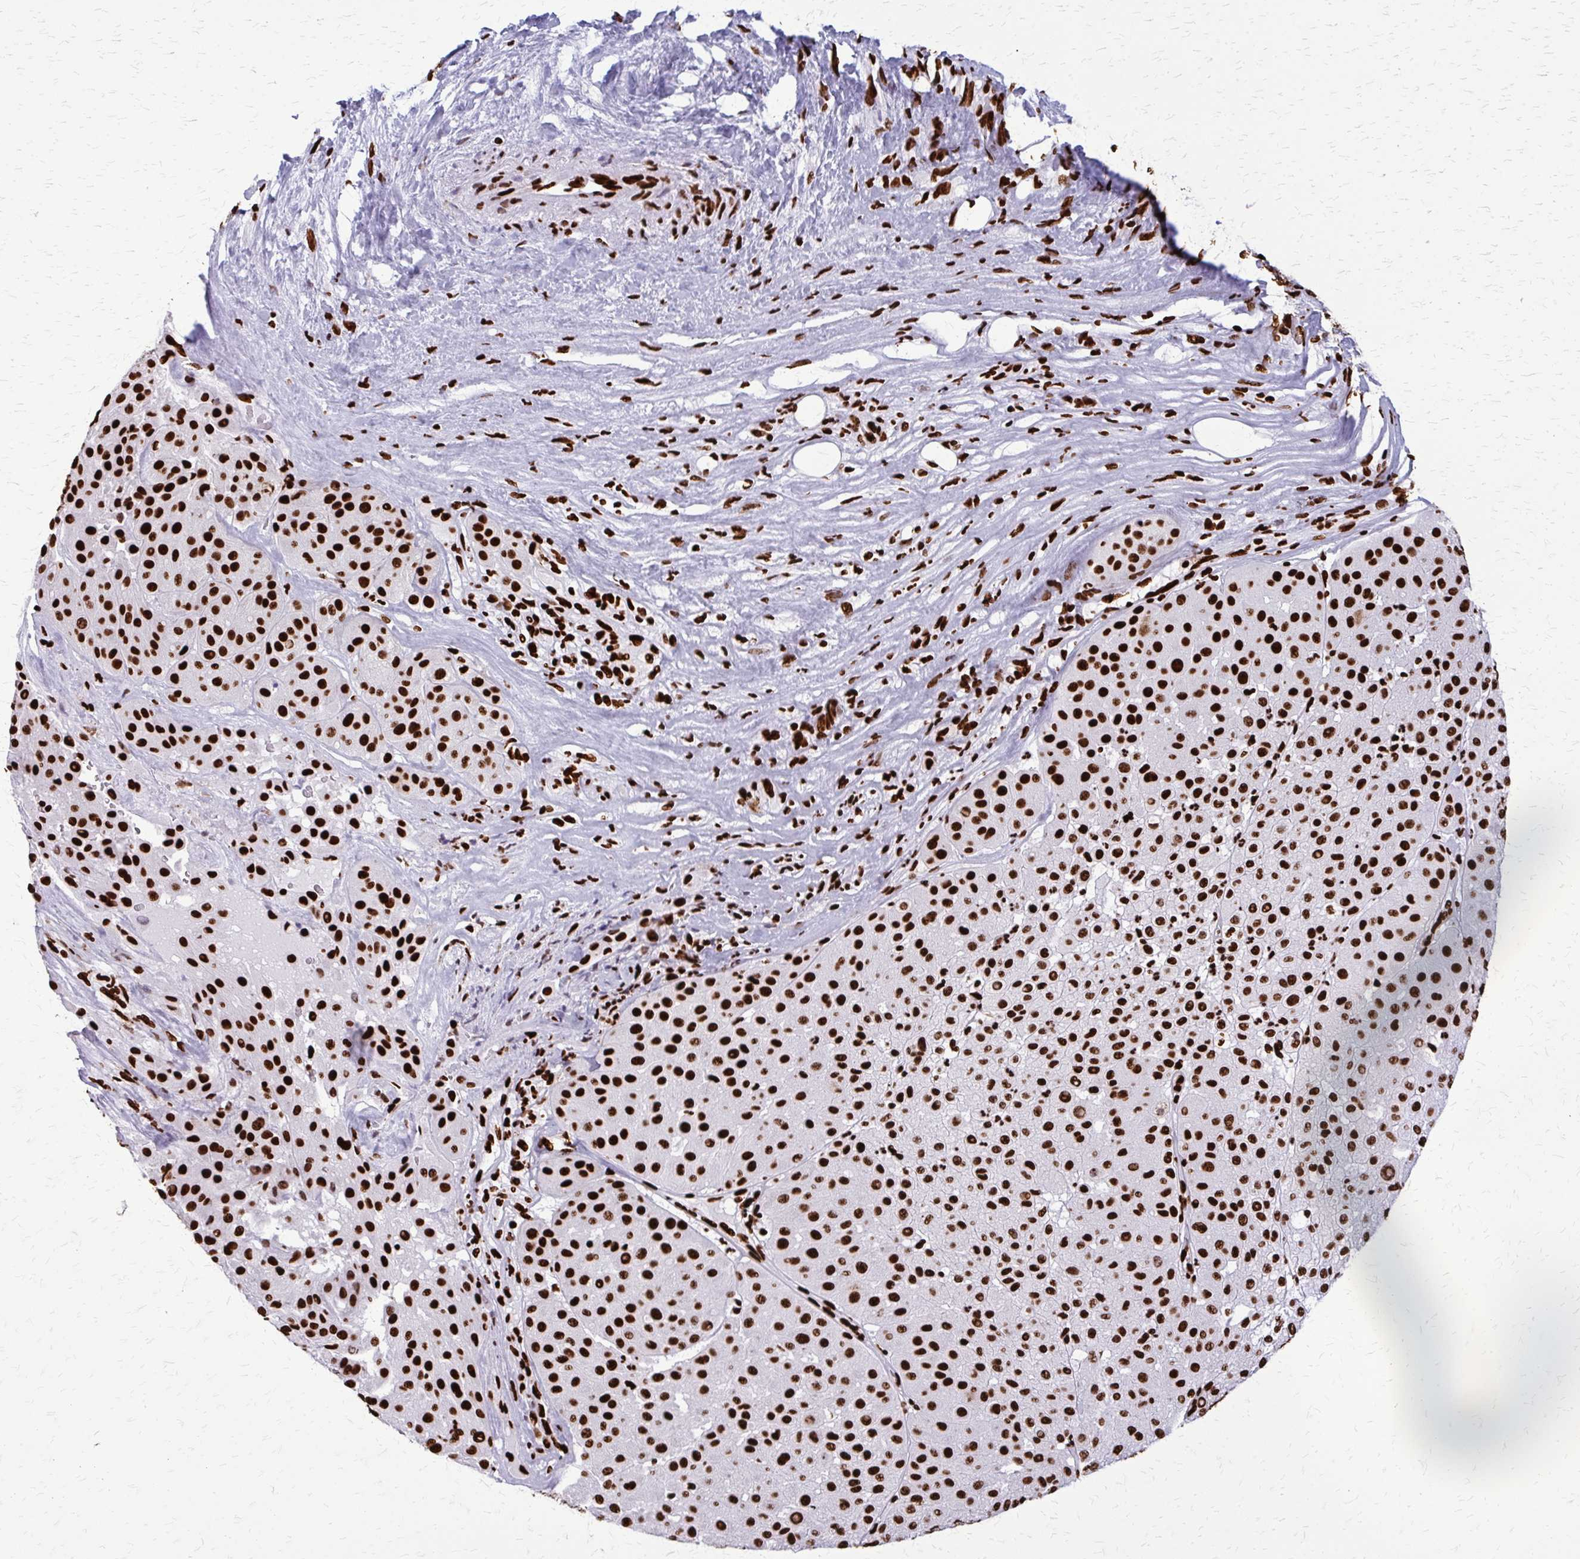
{"staining": {"intensity": "strong", "quantity": ">75%", "location": "nuclear"}, "tissue": "melanoma", "cell_type": "Tumor cells", "image_type": "cancer", "snomed": [{"axis": "morphology", "description": "Malignant melanoma, Metastatic site"}, {"axis": "topography", "description": "Smooth muscle"}], "caption": "About >75% of tumor cells in melanoma demonstrate strong nuclear protein expression as visualized by brown immunohistochemical staining.", "gene": "SFPQ", "patient": {"sex": "male", "age": 41}}